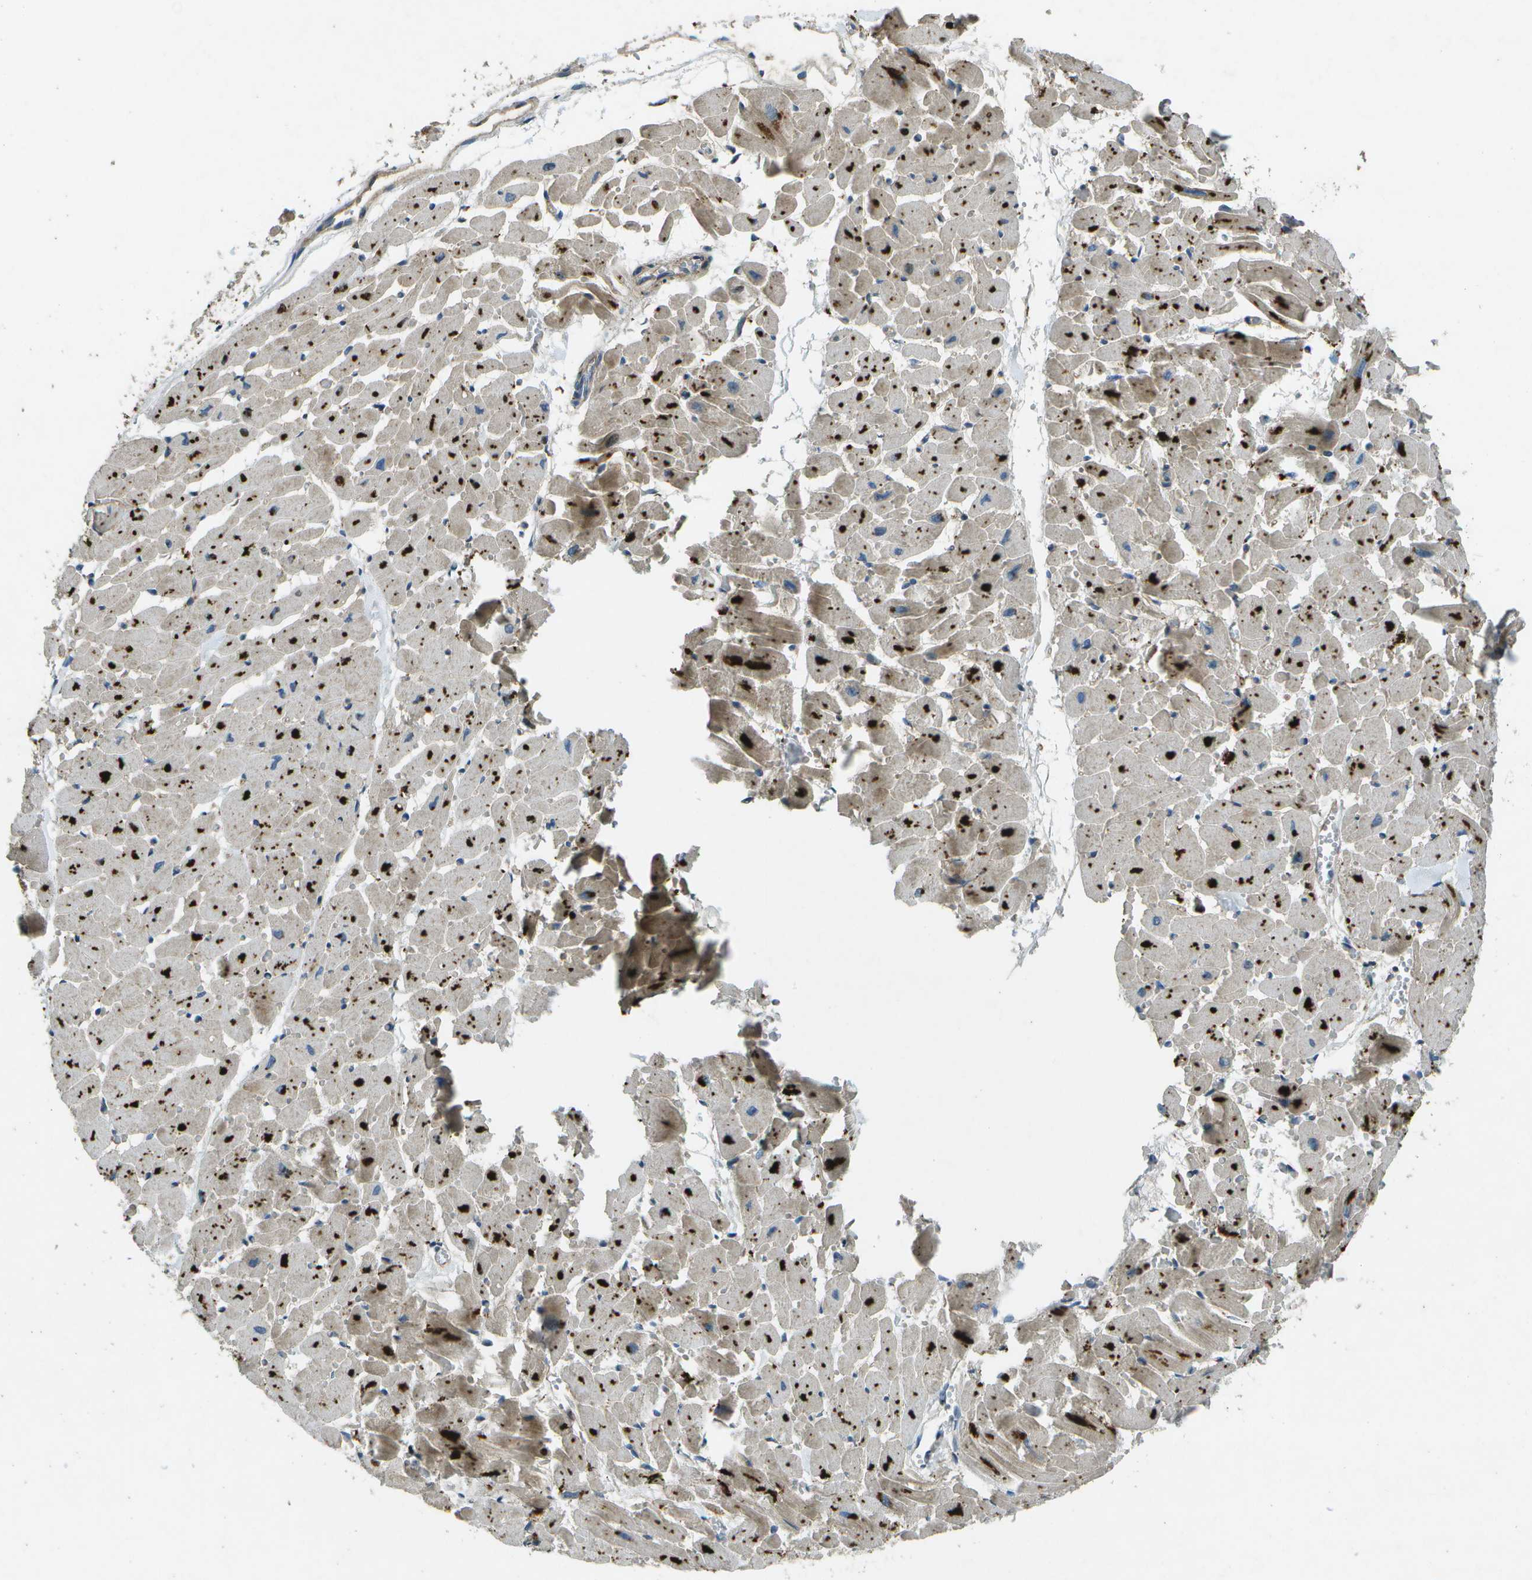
{"staining": {"intensity": "strong", "quantity": ">75%", "location": "cytoplasmic/membranous"}, "tissue": "heart muscle", "cell_type": "Cardiomyocytes", "image_type": "normal", "snomed": [{"axis": "morphology", "description": "Normal tissue, NOS"}, {"axis": "topography", "description": "Heart"}], "caption": "A brown stain highlights strong cytoplasmic/membranous expression of a protein in cardiomyocytes of normal human heart muscle. (Stains: DAB in brown, nuclei in blue, Microscopy: brightfield microscopy at high magnification).", "gene": "PXYLP1", "patient": {"sex": "female", "age": 19}}